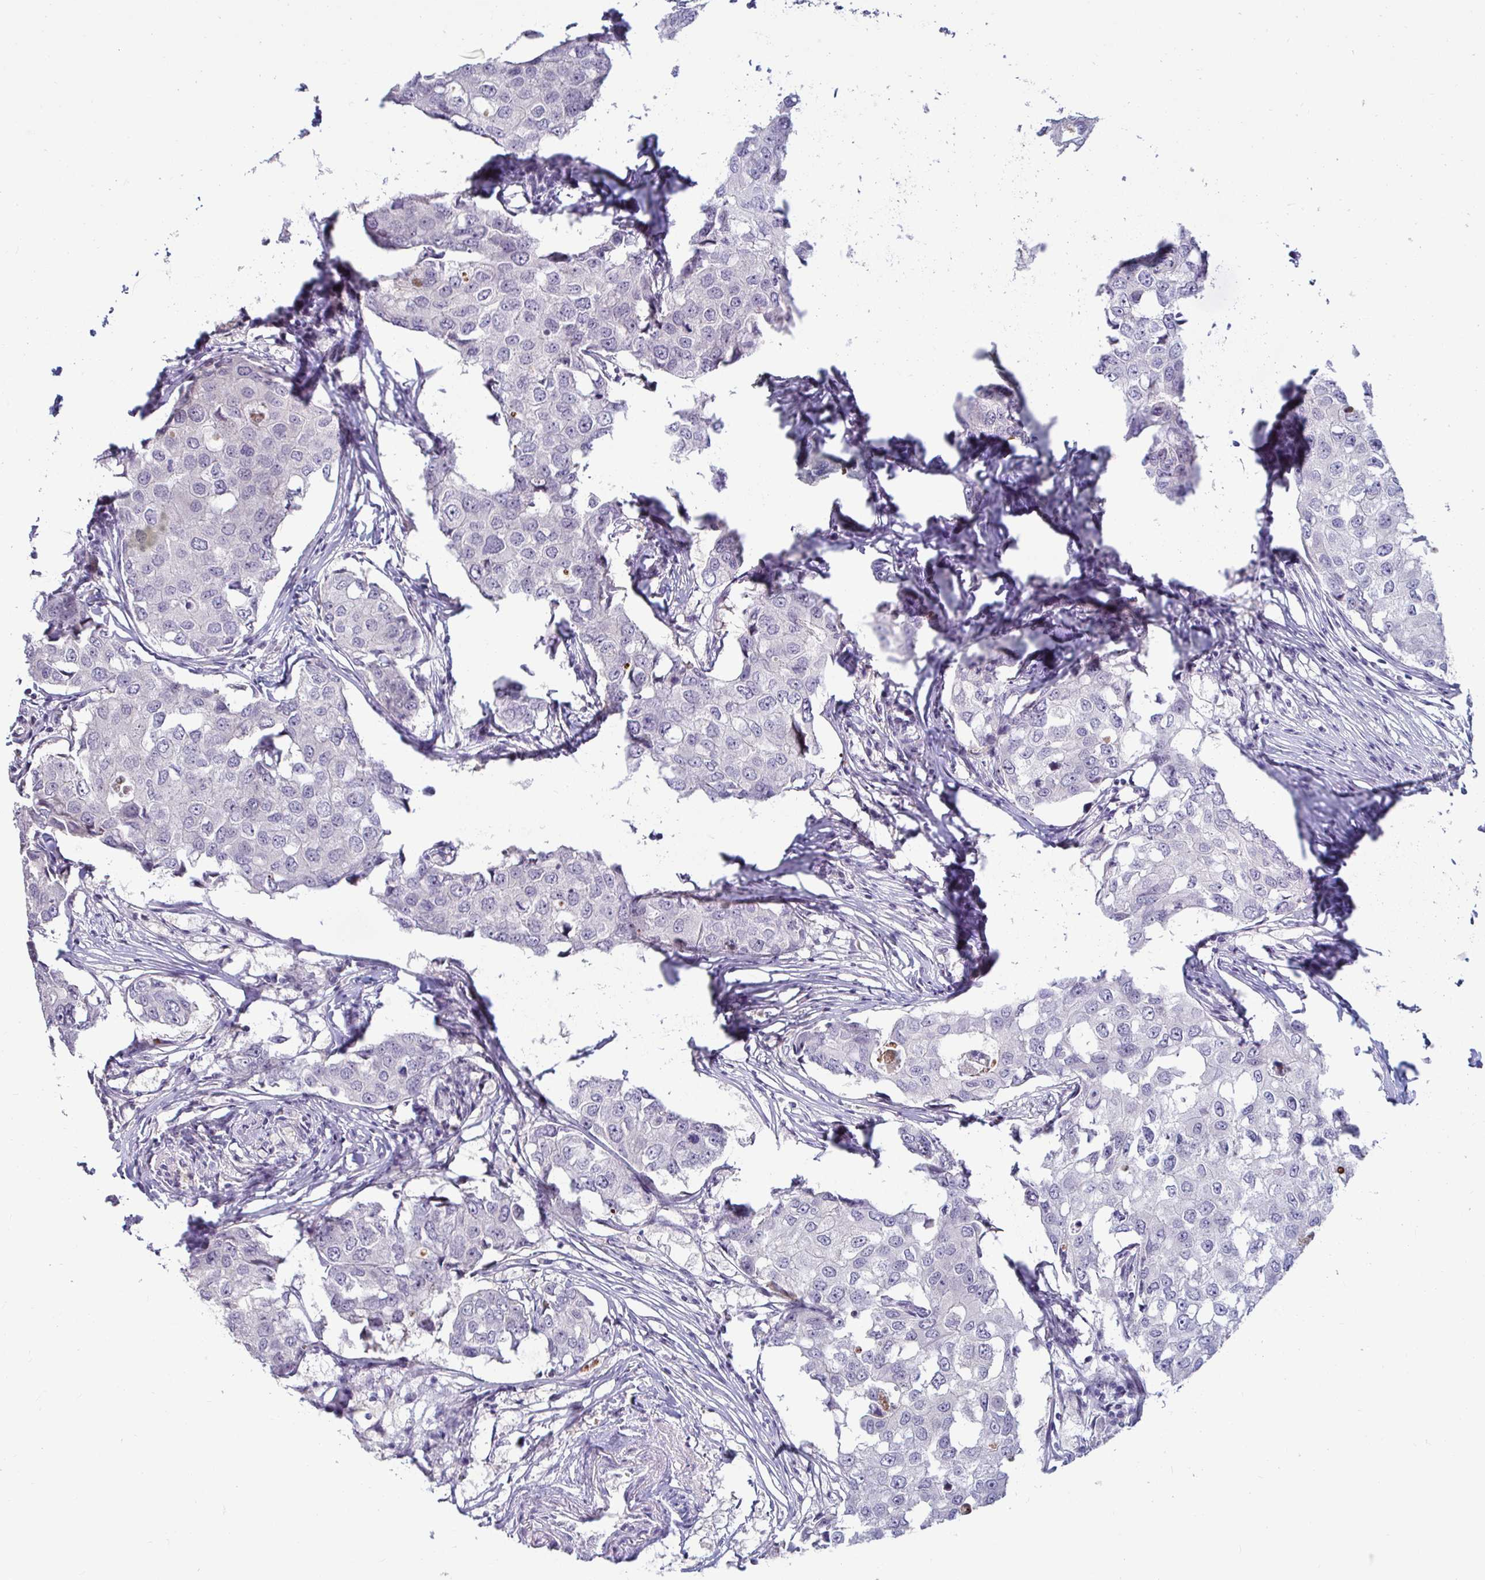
{"staining": {"intensity": "negative", "quantity": "none", "location": "none"}, "tissue": "breast cancer", "cell_type": "Tumor cells", "image_type": "cancer", "snomed": [{"axis": "morphology", "description": "Duct carcinoma"}, {"axis": "topography", "description": "Breast"}], "caption": "DAB immunohistochemical staining of intraductal carcinoma (breast) demonstrates no significant expression in tumor cells.", "gene": "GSTM1", "patient": {"sex": "female", "age": 27}}